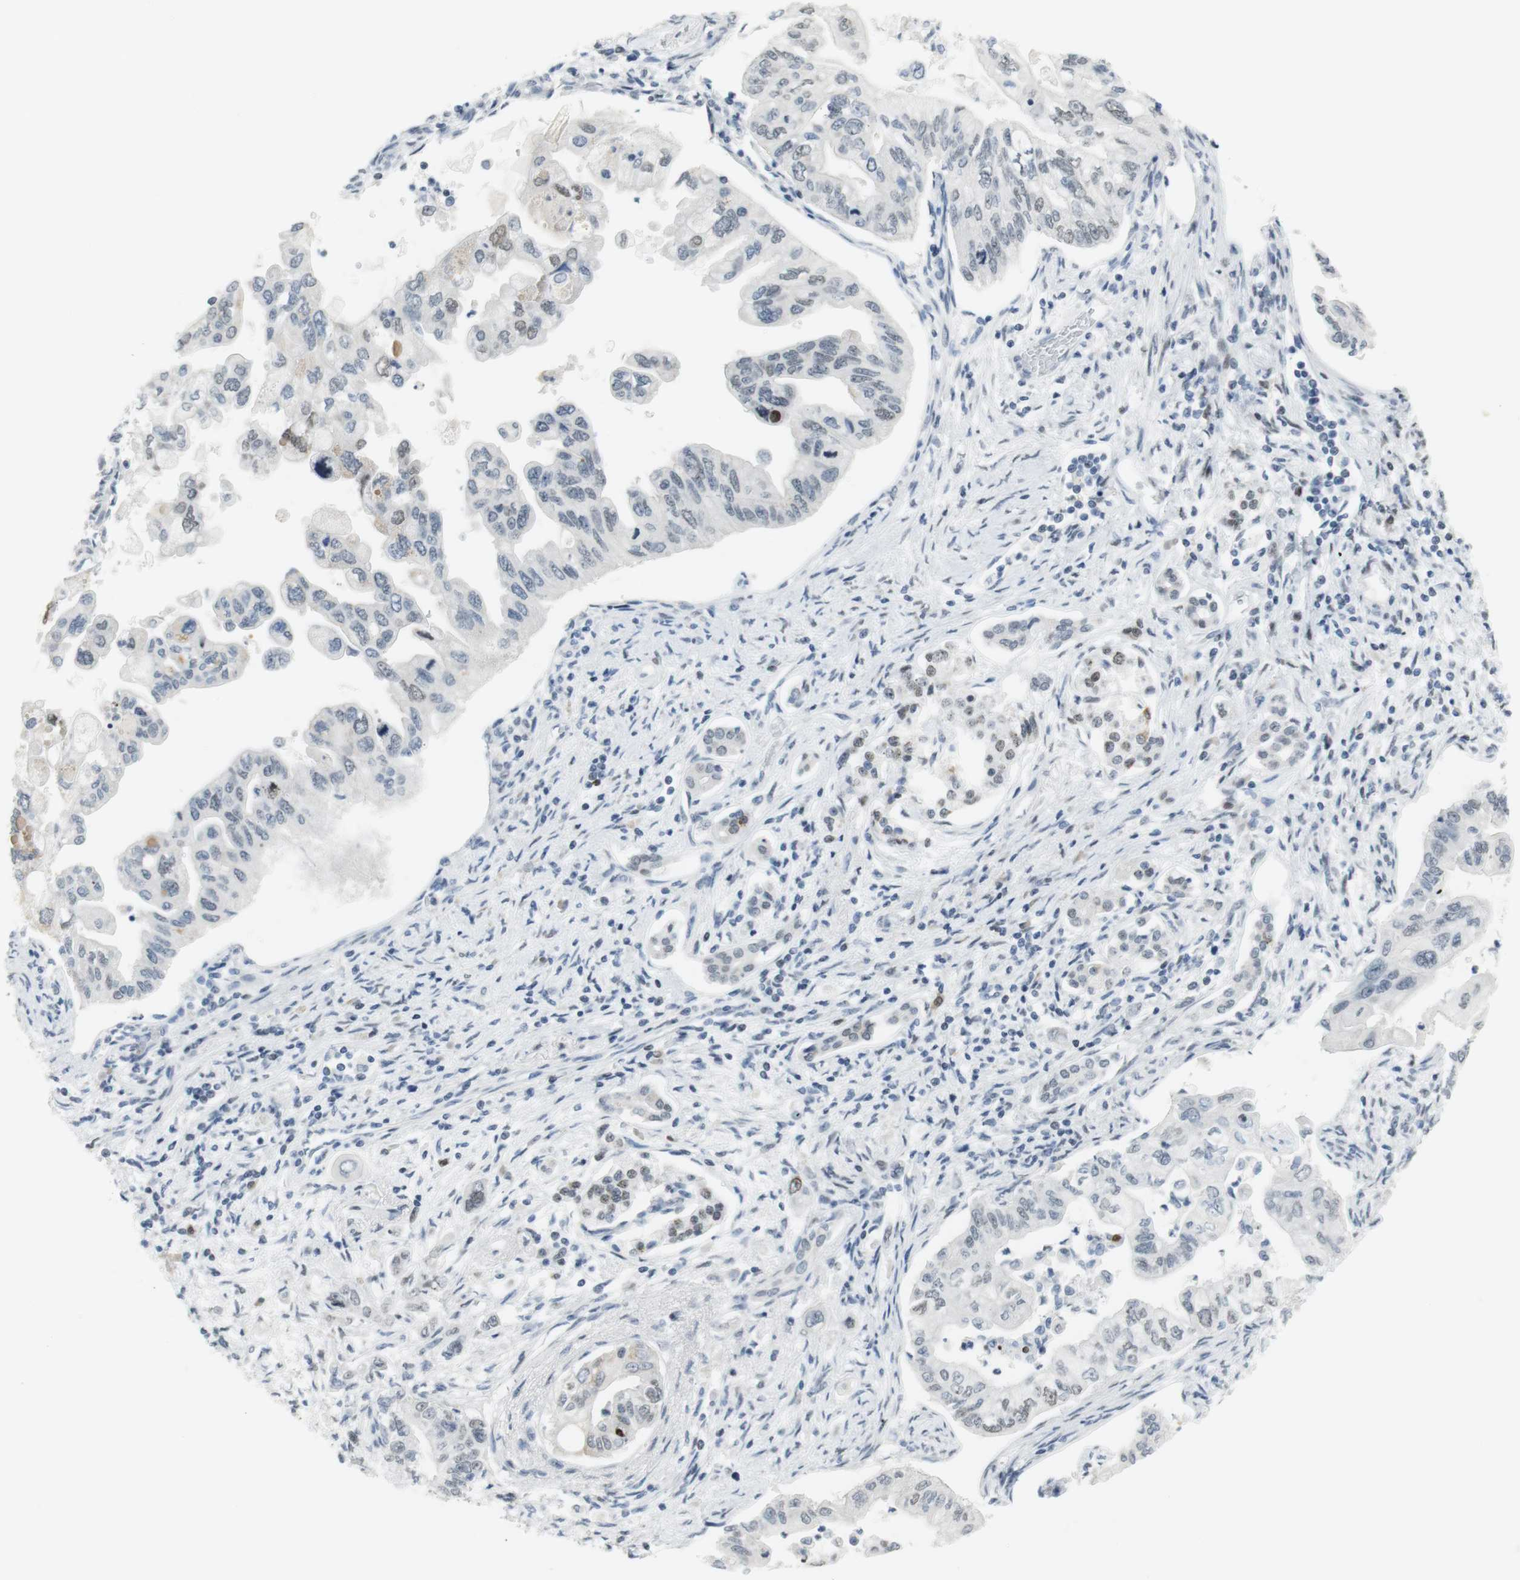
{"staining": {"intensity": "weak", "quantity": "<25%", "location": "nuclear"}, "tissue": "pancreatic cancer", "cell_type": "Tumor cells", "image_type": "cancer", "snomed": [{"axis": "morphology", "description": "Normal tissue, NOS"}, {"axis": "topography", "description": "Pancreas"}], "caption": "Immunohistochemistry of pancreatic cancer demonstrates no staining in tumor cells.", "gene": "BMI1", "patient": {"sex": "male", "age": 42}}